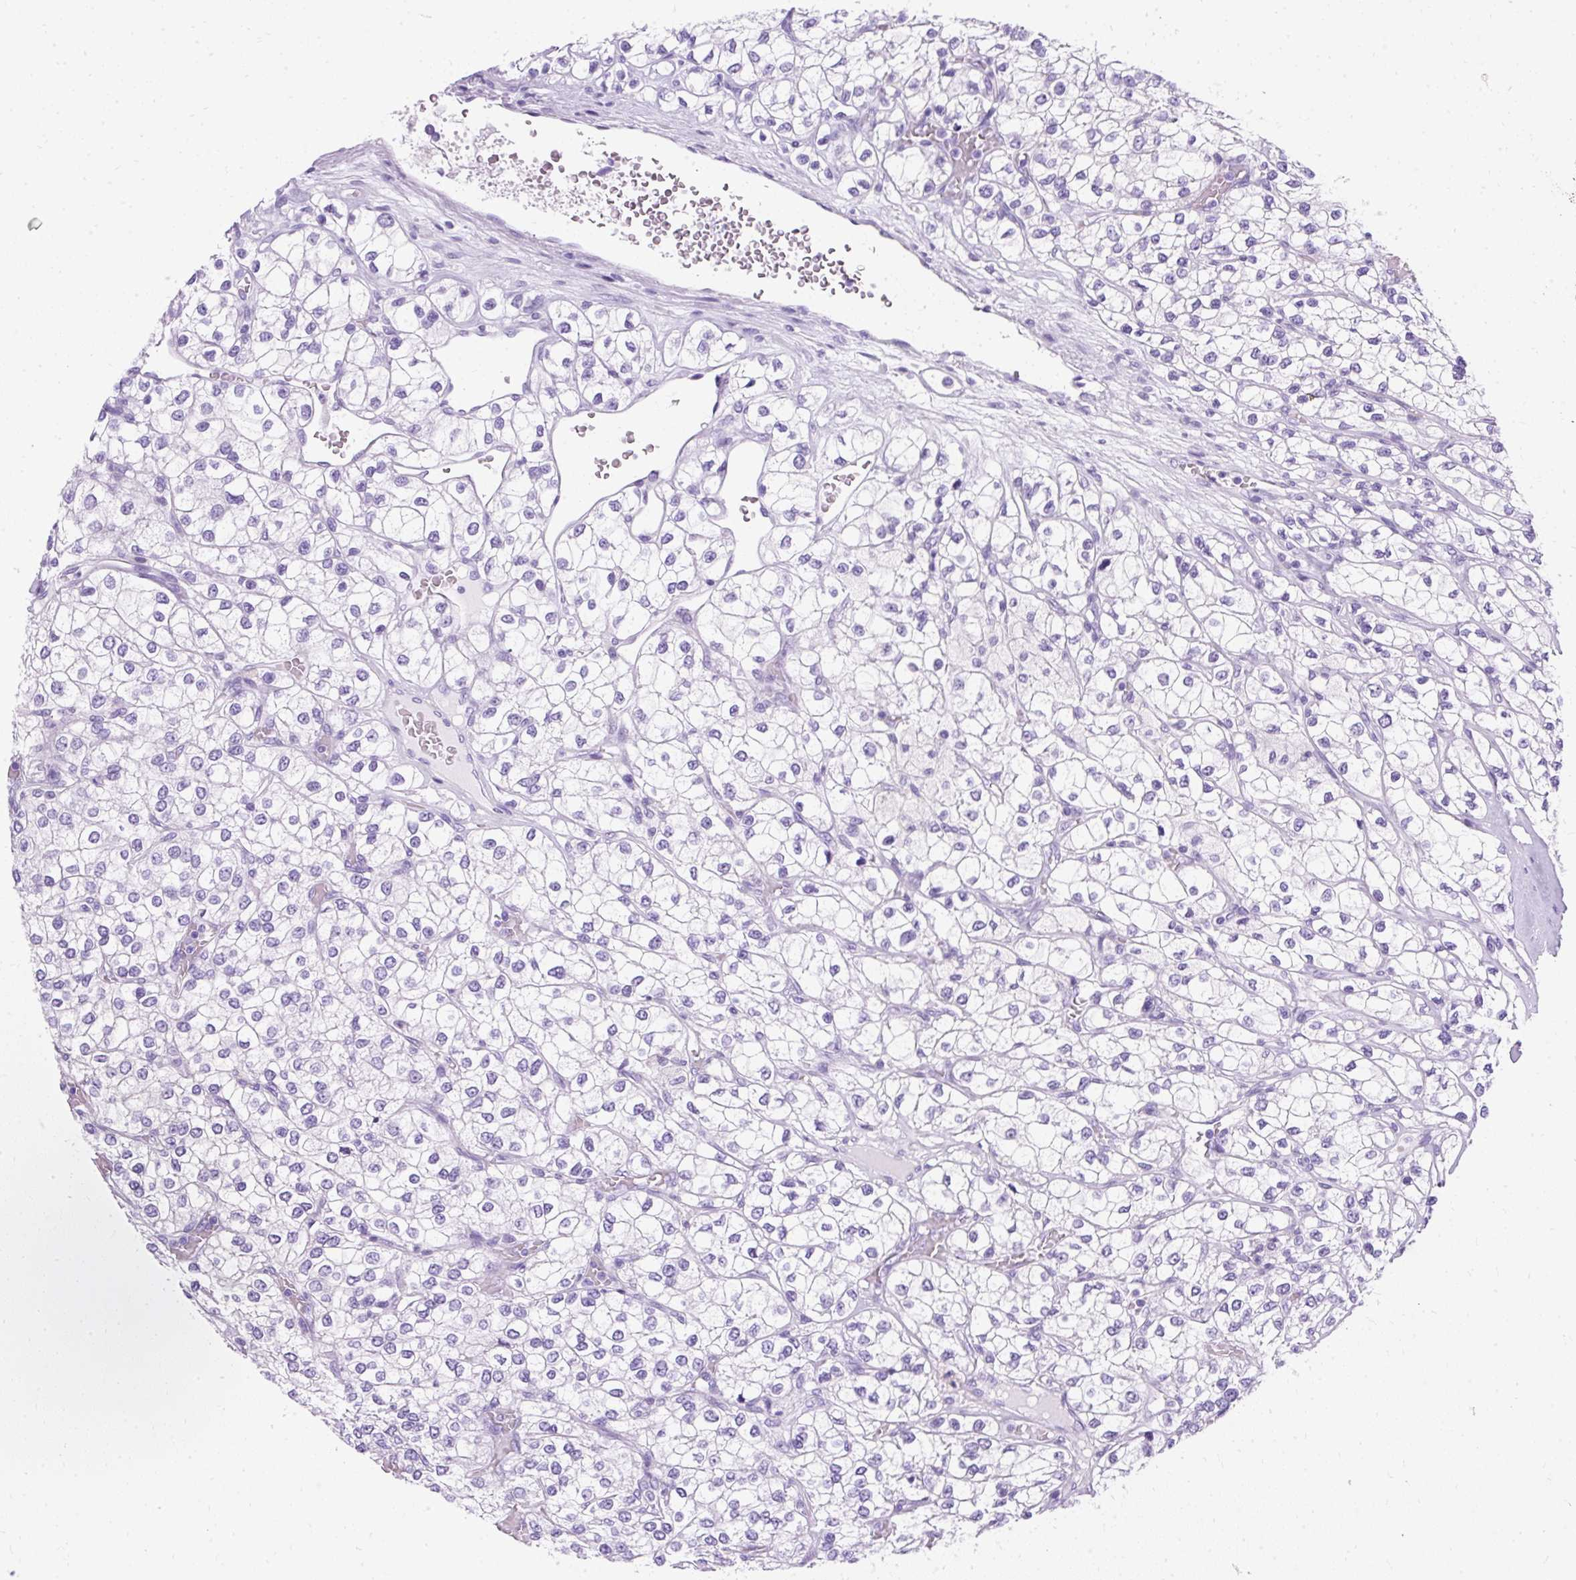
{"staining": {"intensity": "negative", "quantity": "none", "location": "none"}, "tissue": "renal cancer", "cell_type": "Tumor cells", "image_type": "cancer", "snomed": [{"axis": "morphology", "description": "Adenocarcinoma, NOS"}, {"axis": "topography", "description": "Kidney"}], "caption": "Tumor cells show no significant protein positivity in renal cancer.", "gene": "PVALB", "patient": {"sex": "male", "age": 80}}